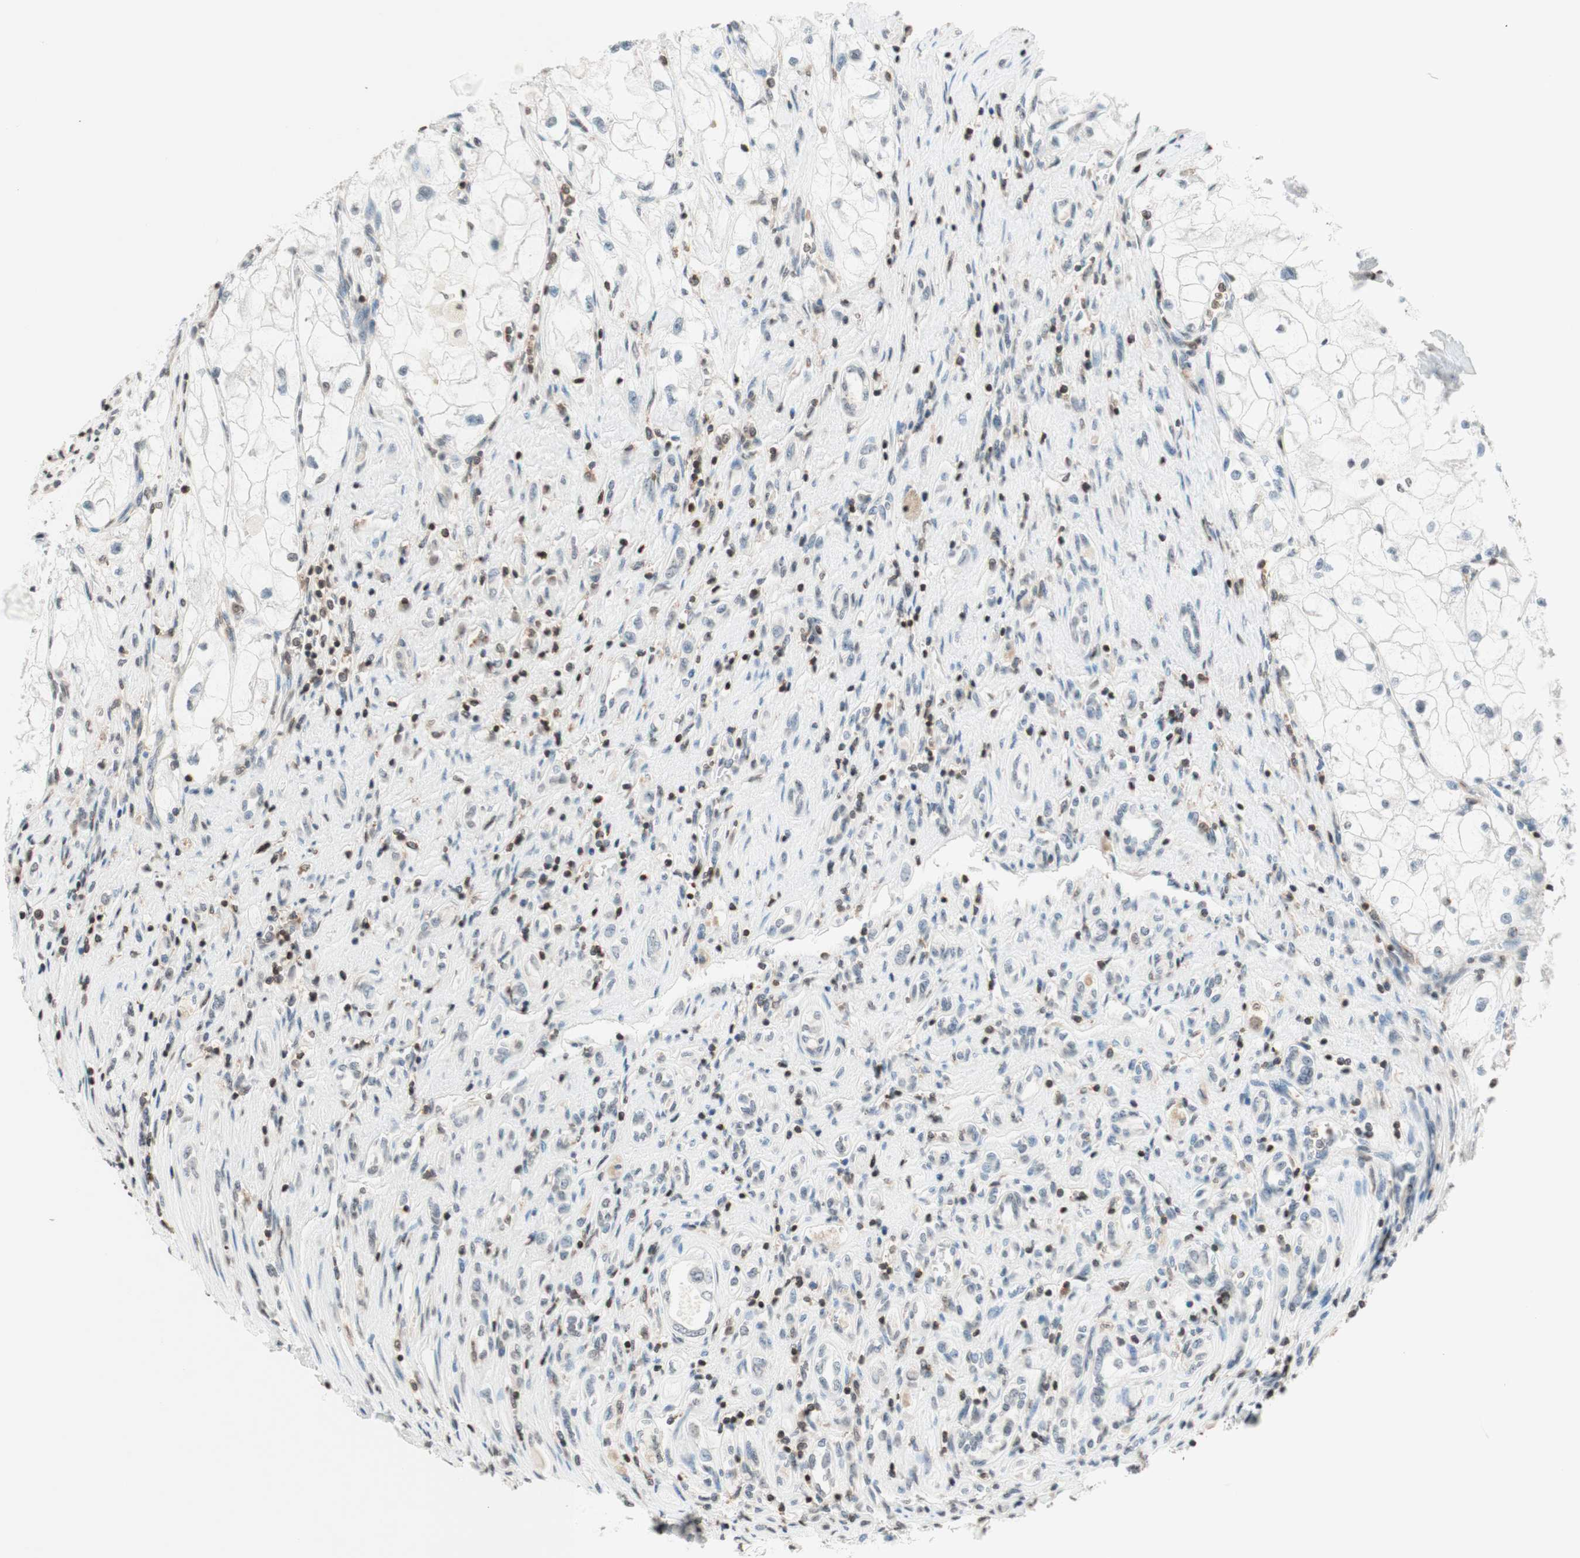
{"staining": {"intensity": "negative", "quantity": "none", "location": "none"}, "tissue": "renal cancer", "cell_type": "Tumor cells", "image_type": "cancer", "snomed": [{"axis": "morphology", "description": "Adenocarcinoma, NOS"}, {"axis": "topography", "description": "Kidney"}], "caption": "This is a histopathology image of immunohistochemistry (IHC) staining of renal cancer, which shows no staining in tumor cells.", "gene": "WIPF1", "patient": {"sex": "female", "age": 70}}